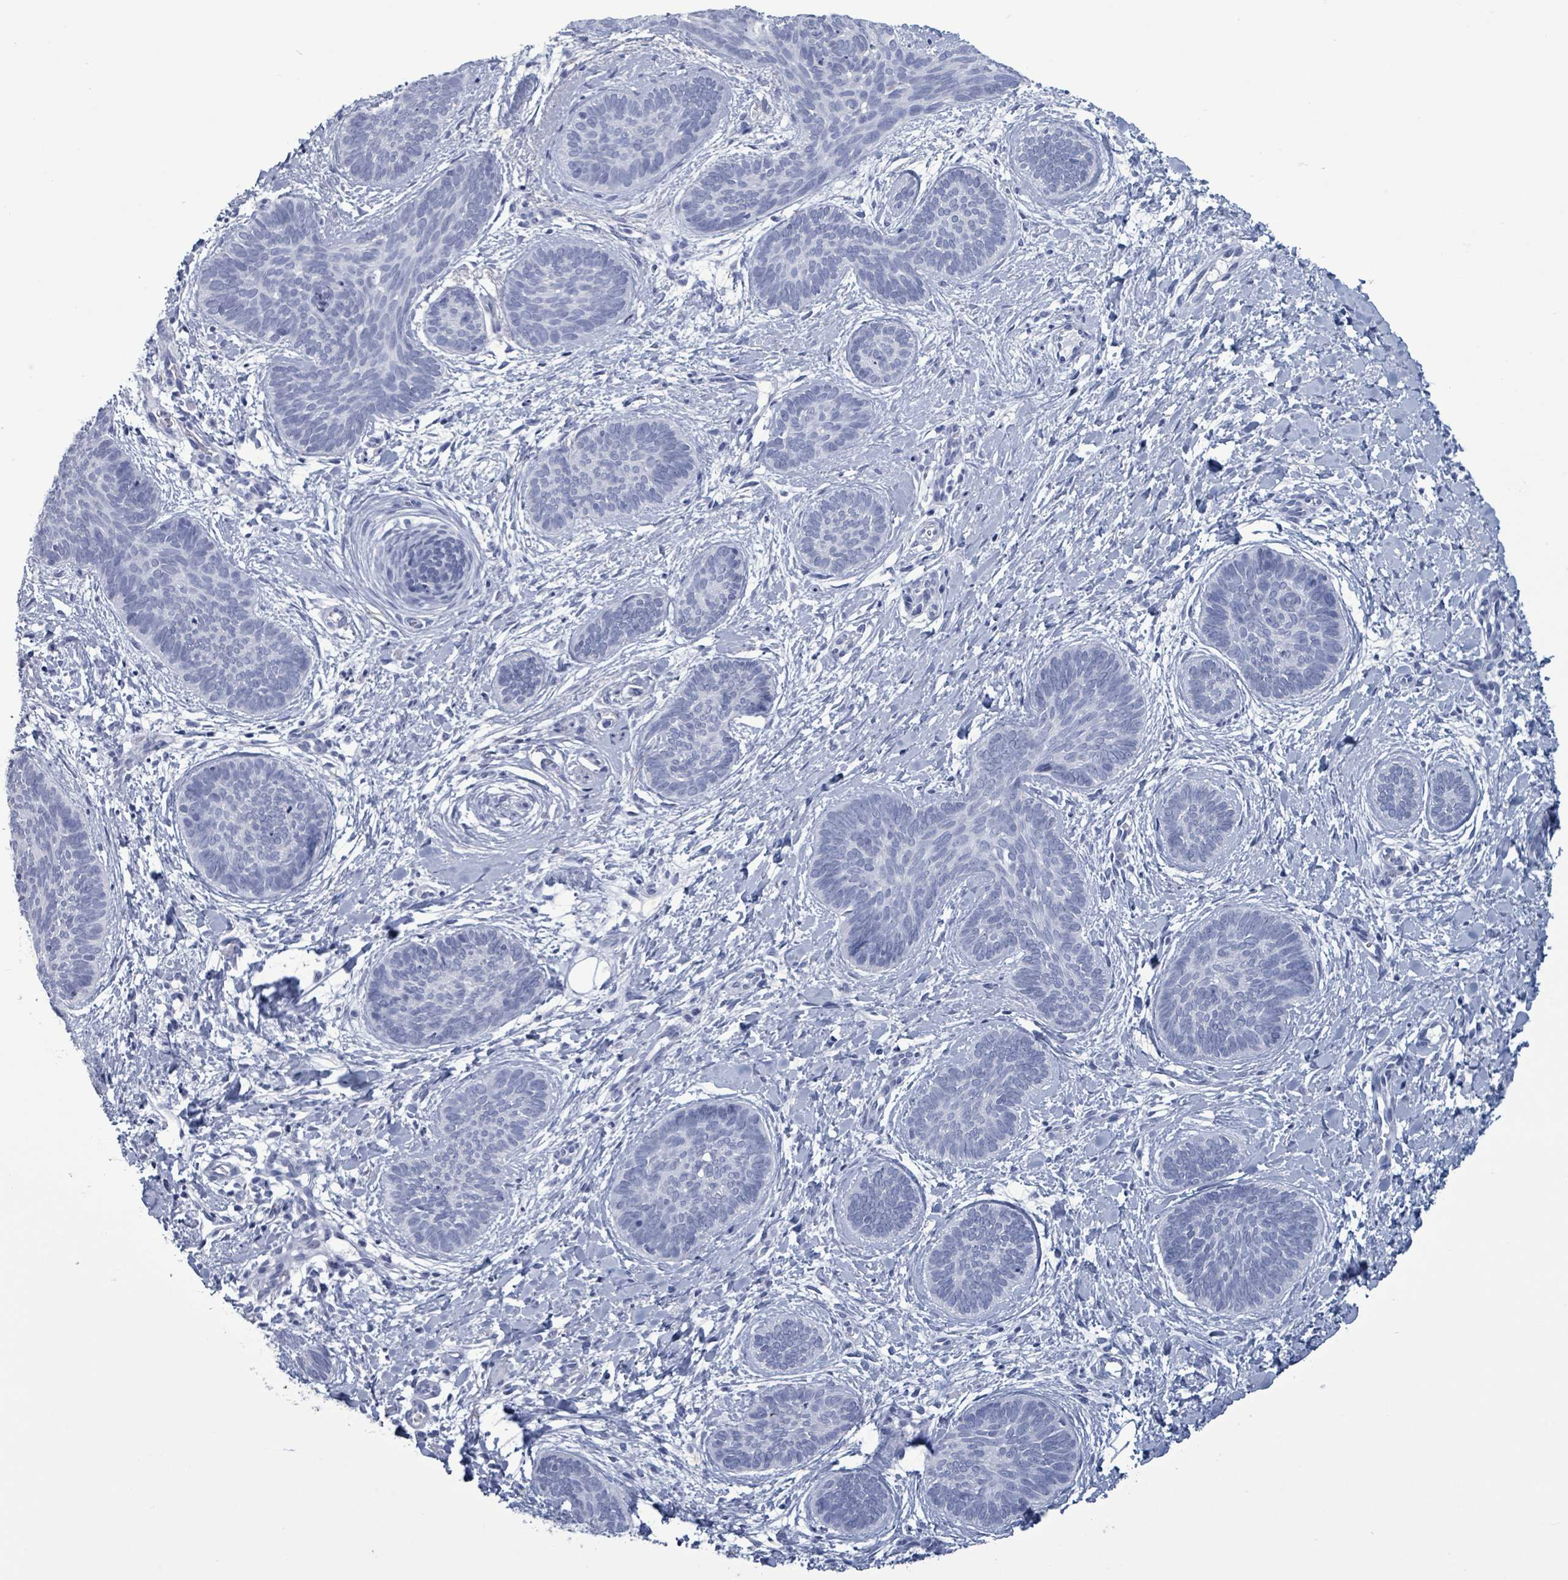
{"staining": {"intensity": "negative", "quantity": "none", "location": "none"}, "tissue": "skin cancer", "cell_type": "Tumor cells", "image_type": "cancer", "snomed": [{"axis": "morphology", "description": "Basal cell carcinoma"}, {"axis": "topography", "description": "Skin"}], "caption": "This is a image of immunohistochemistry (IHC) staining of basal cell carcinoma (skin), which shows no staining in tumor cells.", "gene": "NKX2-1", "patient": {"sex": "female", "age": 81}}